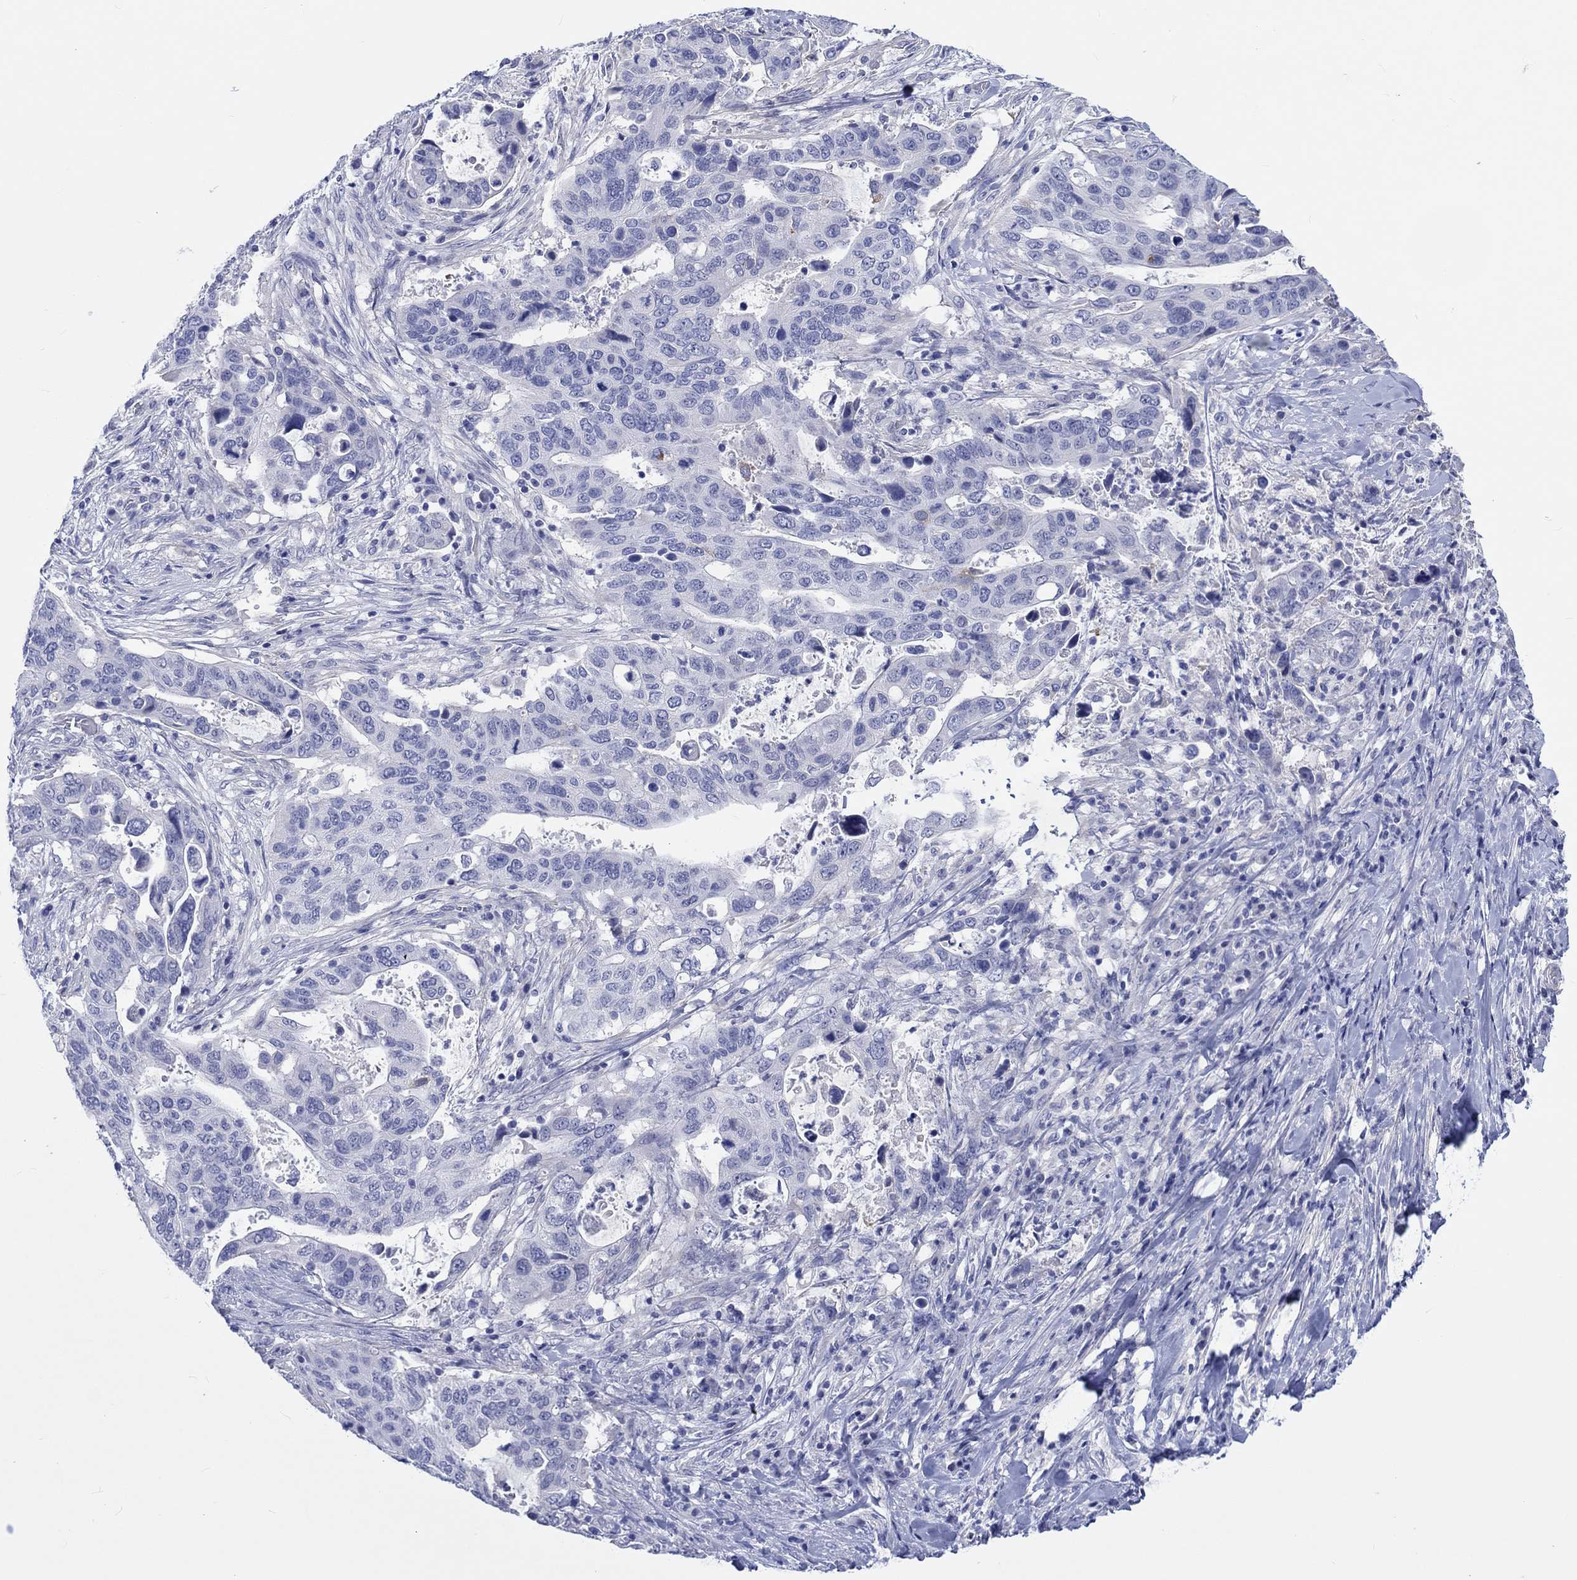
{"staining": {"intensity": "negative", "quantity": "none", "location": "none"}, "tissue": "stomach cancer", "cell_type": "Tumor cells", "image_type": "cancer", "snomed": [{"axis": "morphology", "description": "Adenocarcinoma, NOS"}, {"axis": "topography", "description": "Stomach"}], "caption": "Immunohistochemistry (IHC) histopathology image of neoplastic tissue: human stomach cancer (adenocarcinoma) stained with DAB displays no significant protein positivity in tumor cells.", "gene": "CDY2B", "patient": {"sex": "male", "age": 54}}